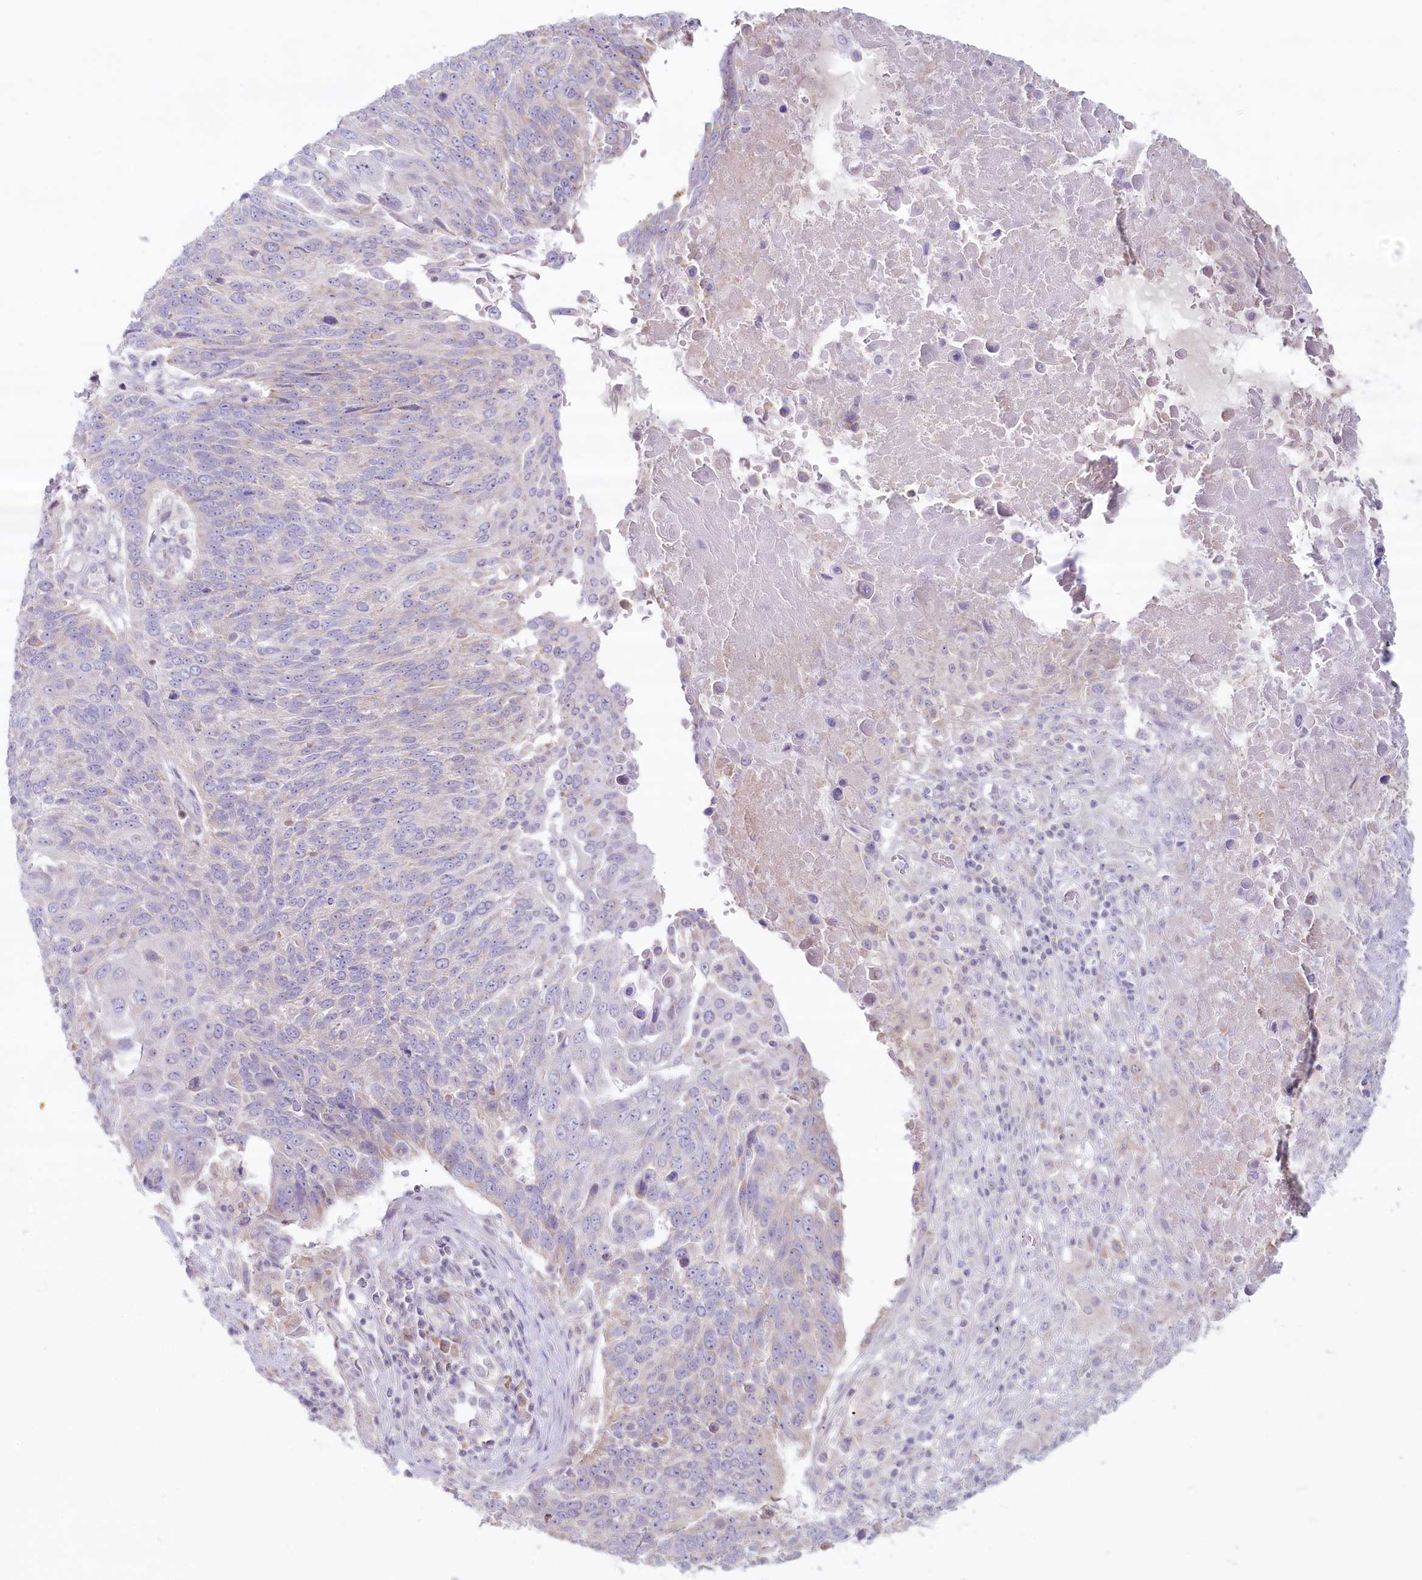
{"staining": {"intensity": "negative", "quantity": "none", "location": "none"}, "tissue": "lung cancer", "cell_type": "Tumor cells", "image_type": "cancer", "snomed": [{"axis": "morphology", "description": "Squamous cell carcinoma, NOS"}, {"axis": "topography", "description": "Lung"}], "caption": "A micrograph of lung cancer (squamous cell carcinoma) stained for a protein reveals no brown staining in tumor cells. (Immunohistochemistry, brightfield microscopy, high magnification).", "gene": "PSAPL1", "patient": {"sex": "male", "age": 66}}